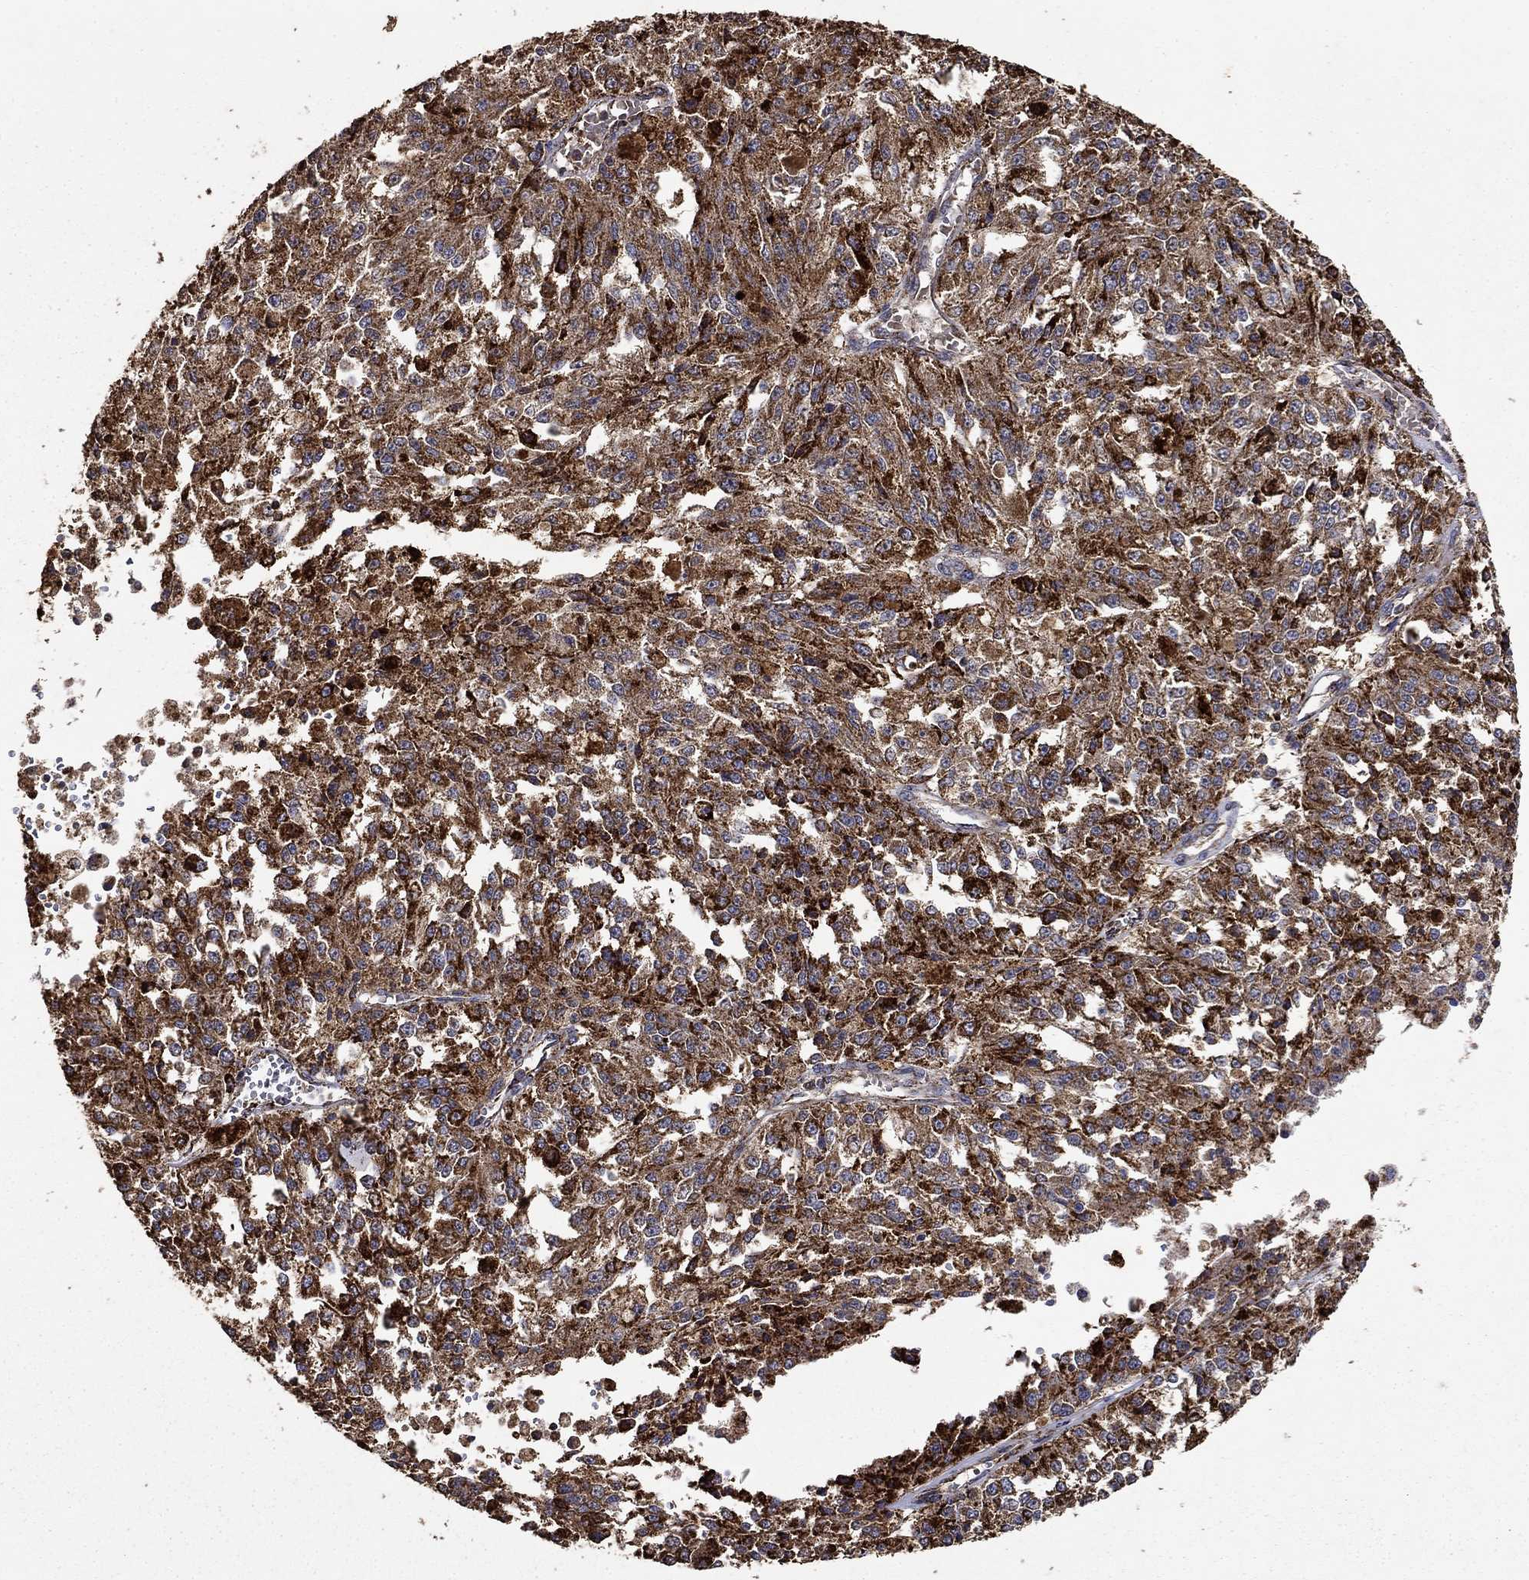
{"staining": {"intensity": "strong", "quantity": ">75%", "location": "cytoplasmic/membranous"}, "tissue": "melanoma", "cell_type": "Tumor cells", "image_type": "cancer", "snomed": [{"axis": "morphology", "description": "Malignant melanoma, Metastatic site"}, {"axis": "topography", "description": "Lymph node"}], "caption": "Protein analysis of melanoma tissue shows strong cytoplasmic/membranous expression in approximately >75% of tumor cells. The staining was performed using DAB to visualize the protein expression in brown, while the nuclei were stained in blue with hematoxylin (Magnification: 20x).", "gene": "IFRD1", "patient": {"sex": "female", "age": 64}}